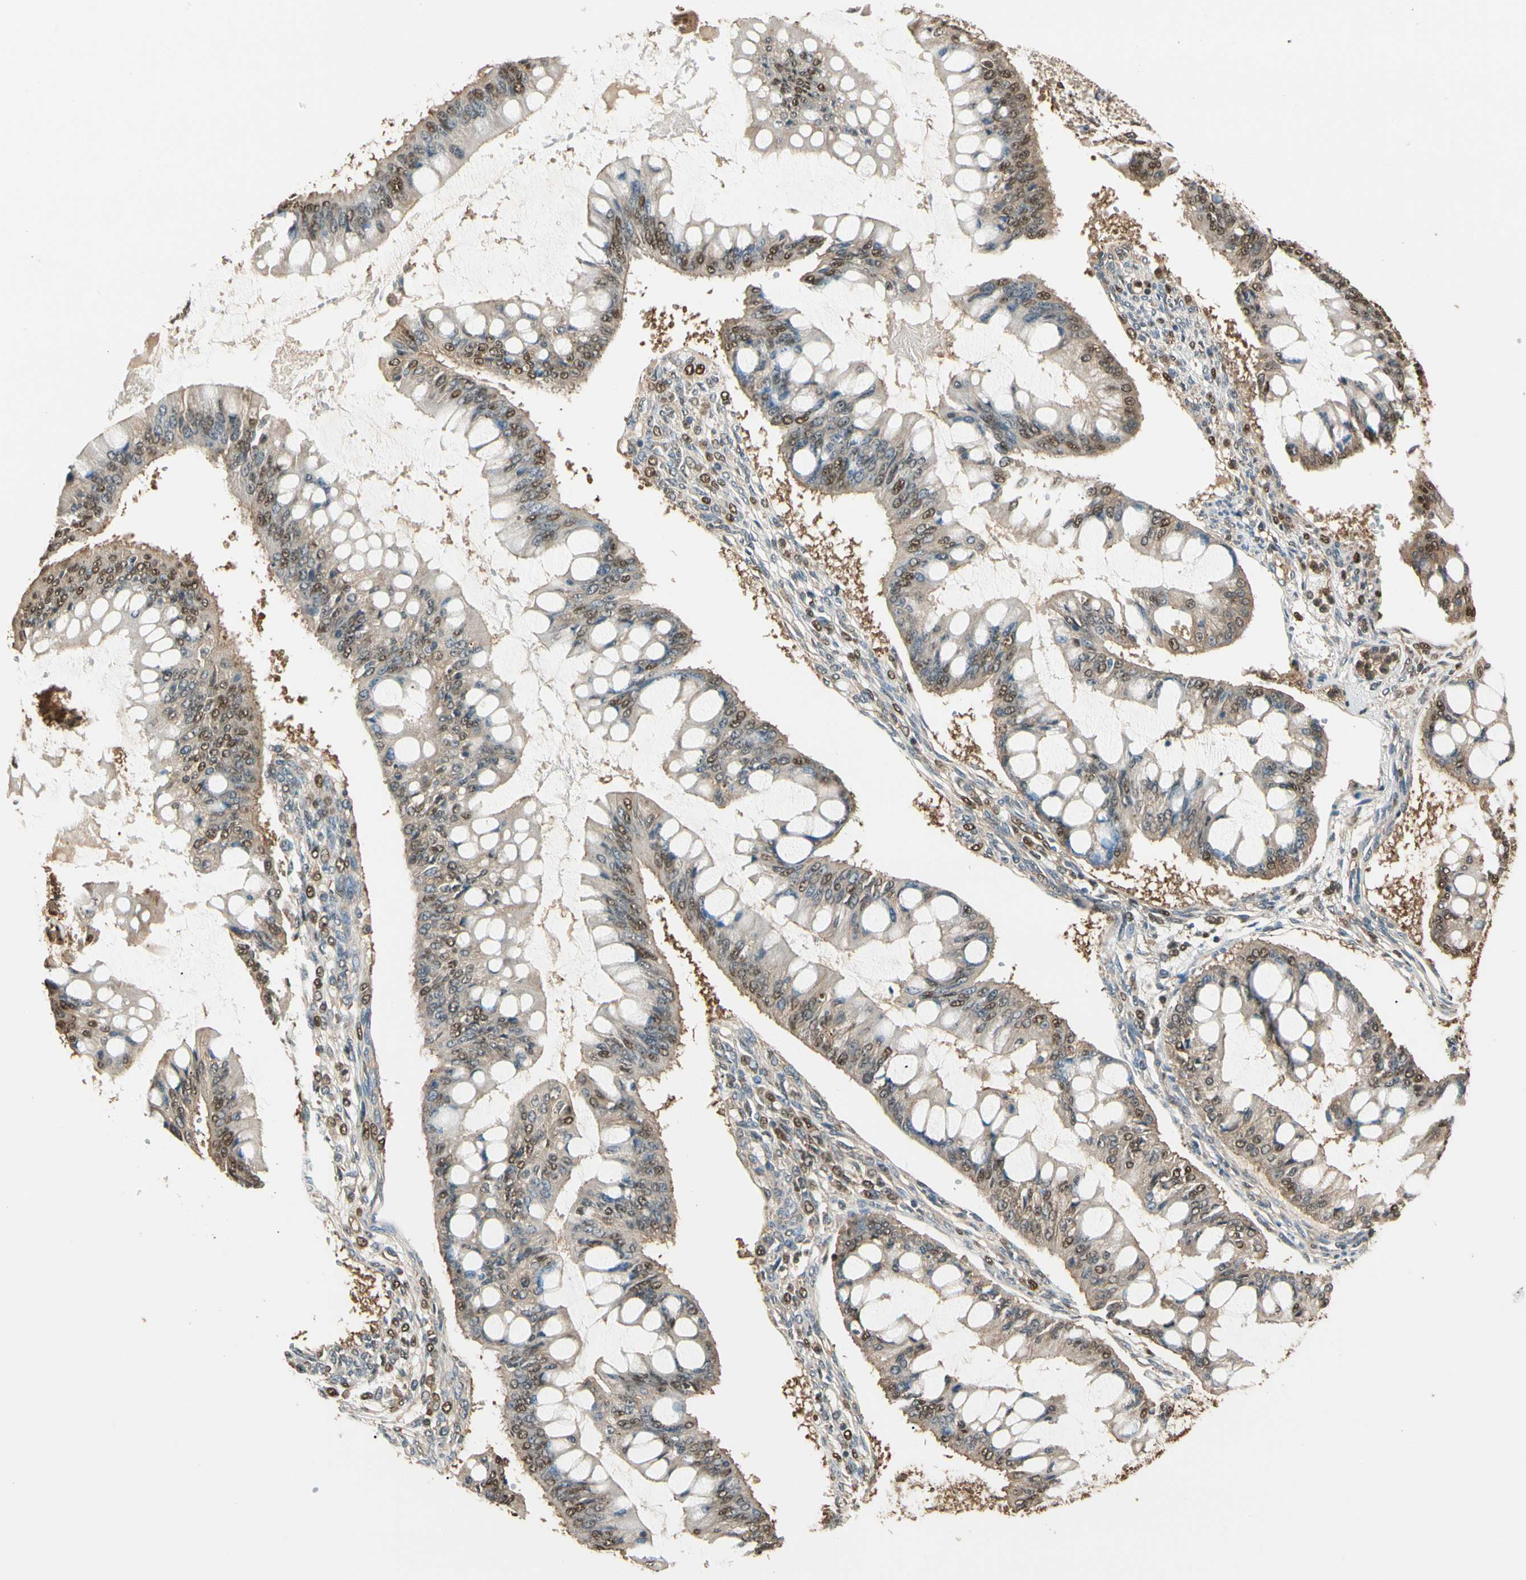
{"staining": {"intensity": "moderate", "quantity": "25%-75%", "location": "cytoplasmic/membranous,nuclear"}, "tissue": "ovarian cancer", "cell_type": "Tumor cells", "image_type": "cancer", "snomed": [{"axis": "morphology", "description": "Cystadenocarcinoma, mucinous, NOS"}, {"axis": "topography", "description": "Ovary"}], "caption": "An IHC micrograph of neoplastic tissue is shown. Protein staining in brown labels moderate cytoplasmic/membranous and nuclear positivity in ovarian mucinous cystadenocarcinoma within tumor cells. The staining was performed using DAB, with brown indicating positive protein expression. Nuclei are stained blue with hematoxylin.", "gene": "PNCK", "patient": {"sex": "female", "age": 73}}